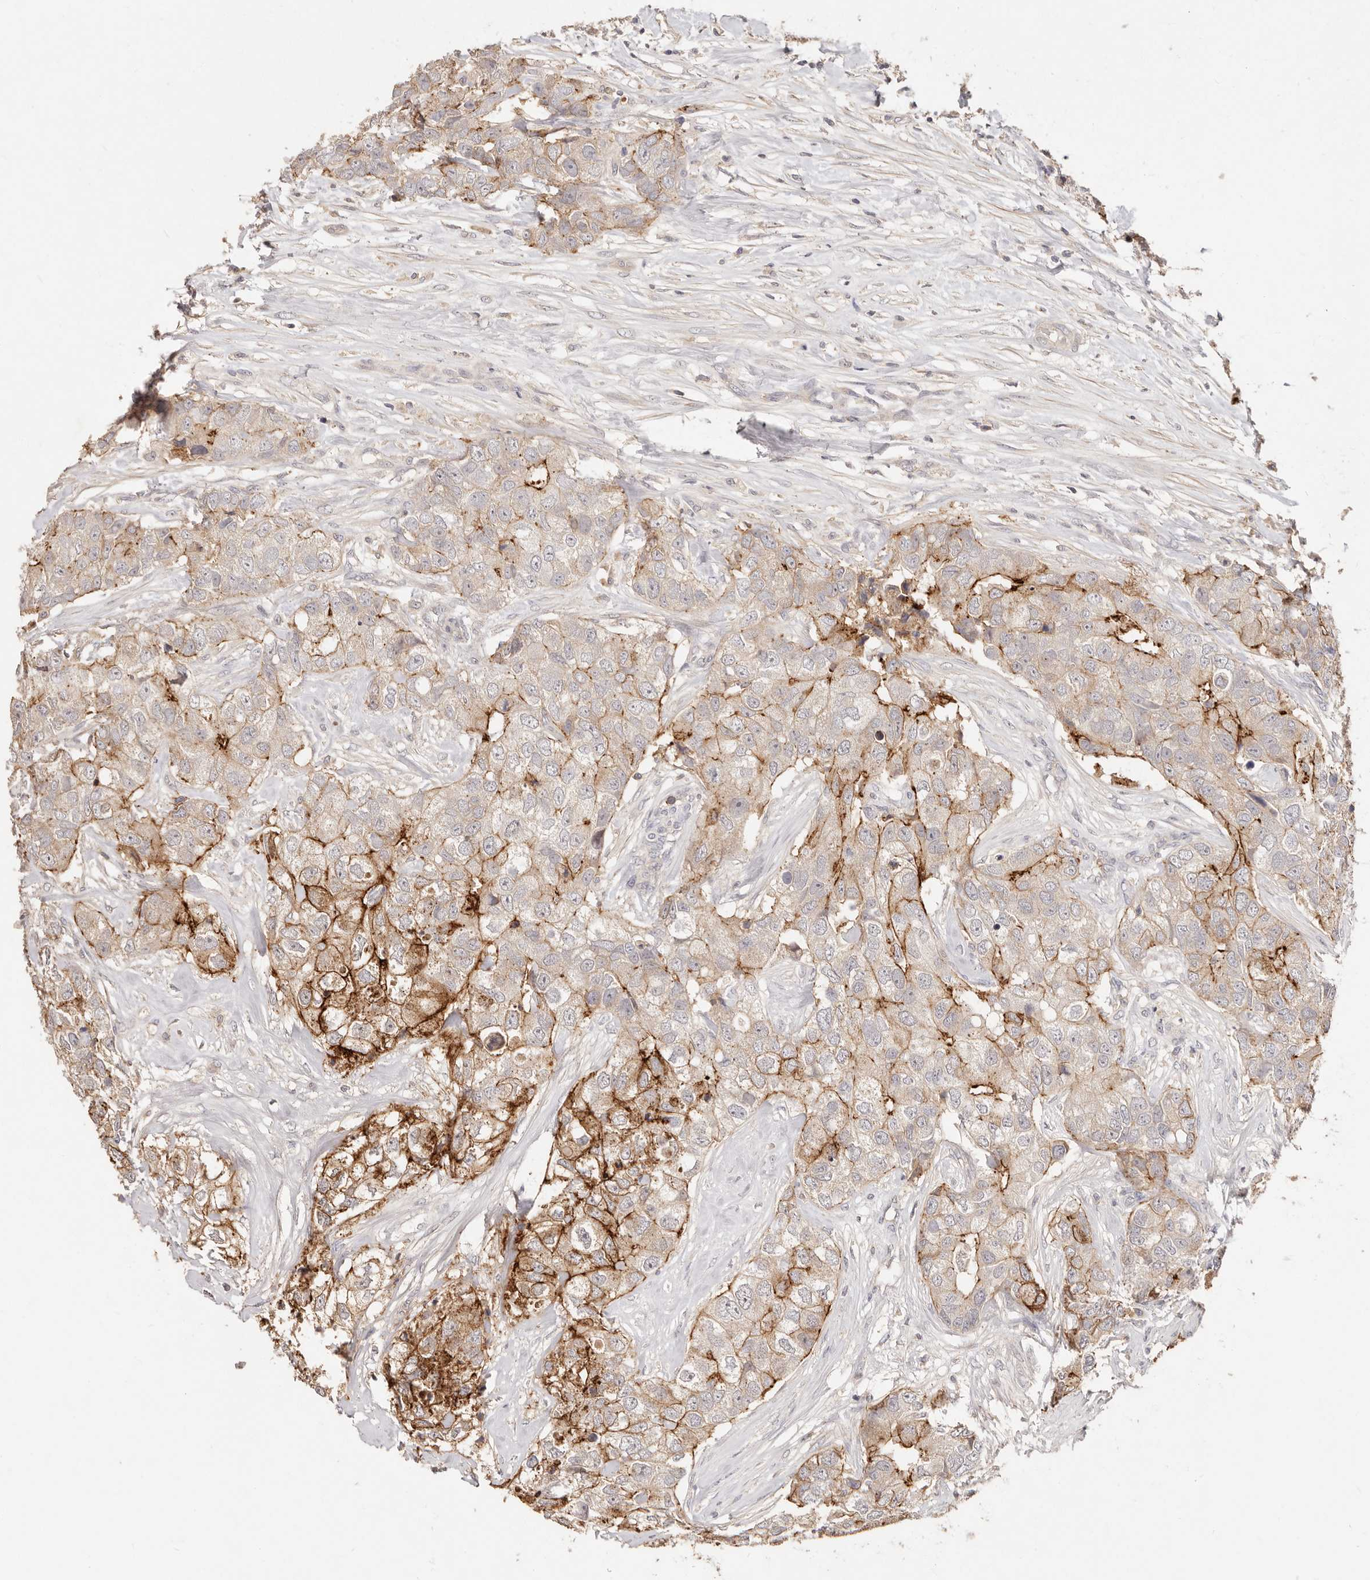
{"staining": {"intensity": "moderate", "quantity": "<25%", "location": "cytoplasmic/membranous"}, "tissue": "breast cancer", "cell_type": "Tumor cells", "image_type": "cancer", "snomed": [{"axis": "morphology", "description": "Duct carcinoma"}, {"axis": "topography", "description": "Breast"}], "caption": "Approximately <25% of tumor cells in breast cancer exhibit moderate cytoplasmic/membranous protein expression as visualized by brown immunohistochemical staining.", "gene": "CXADR", "patient": {"sex": "female", "age": 62}}